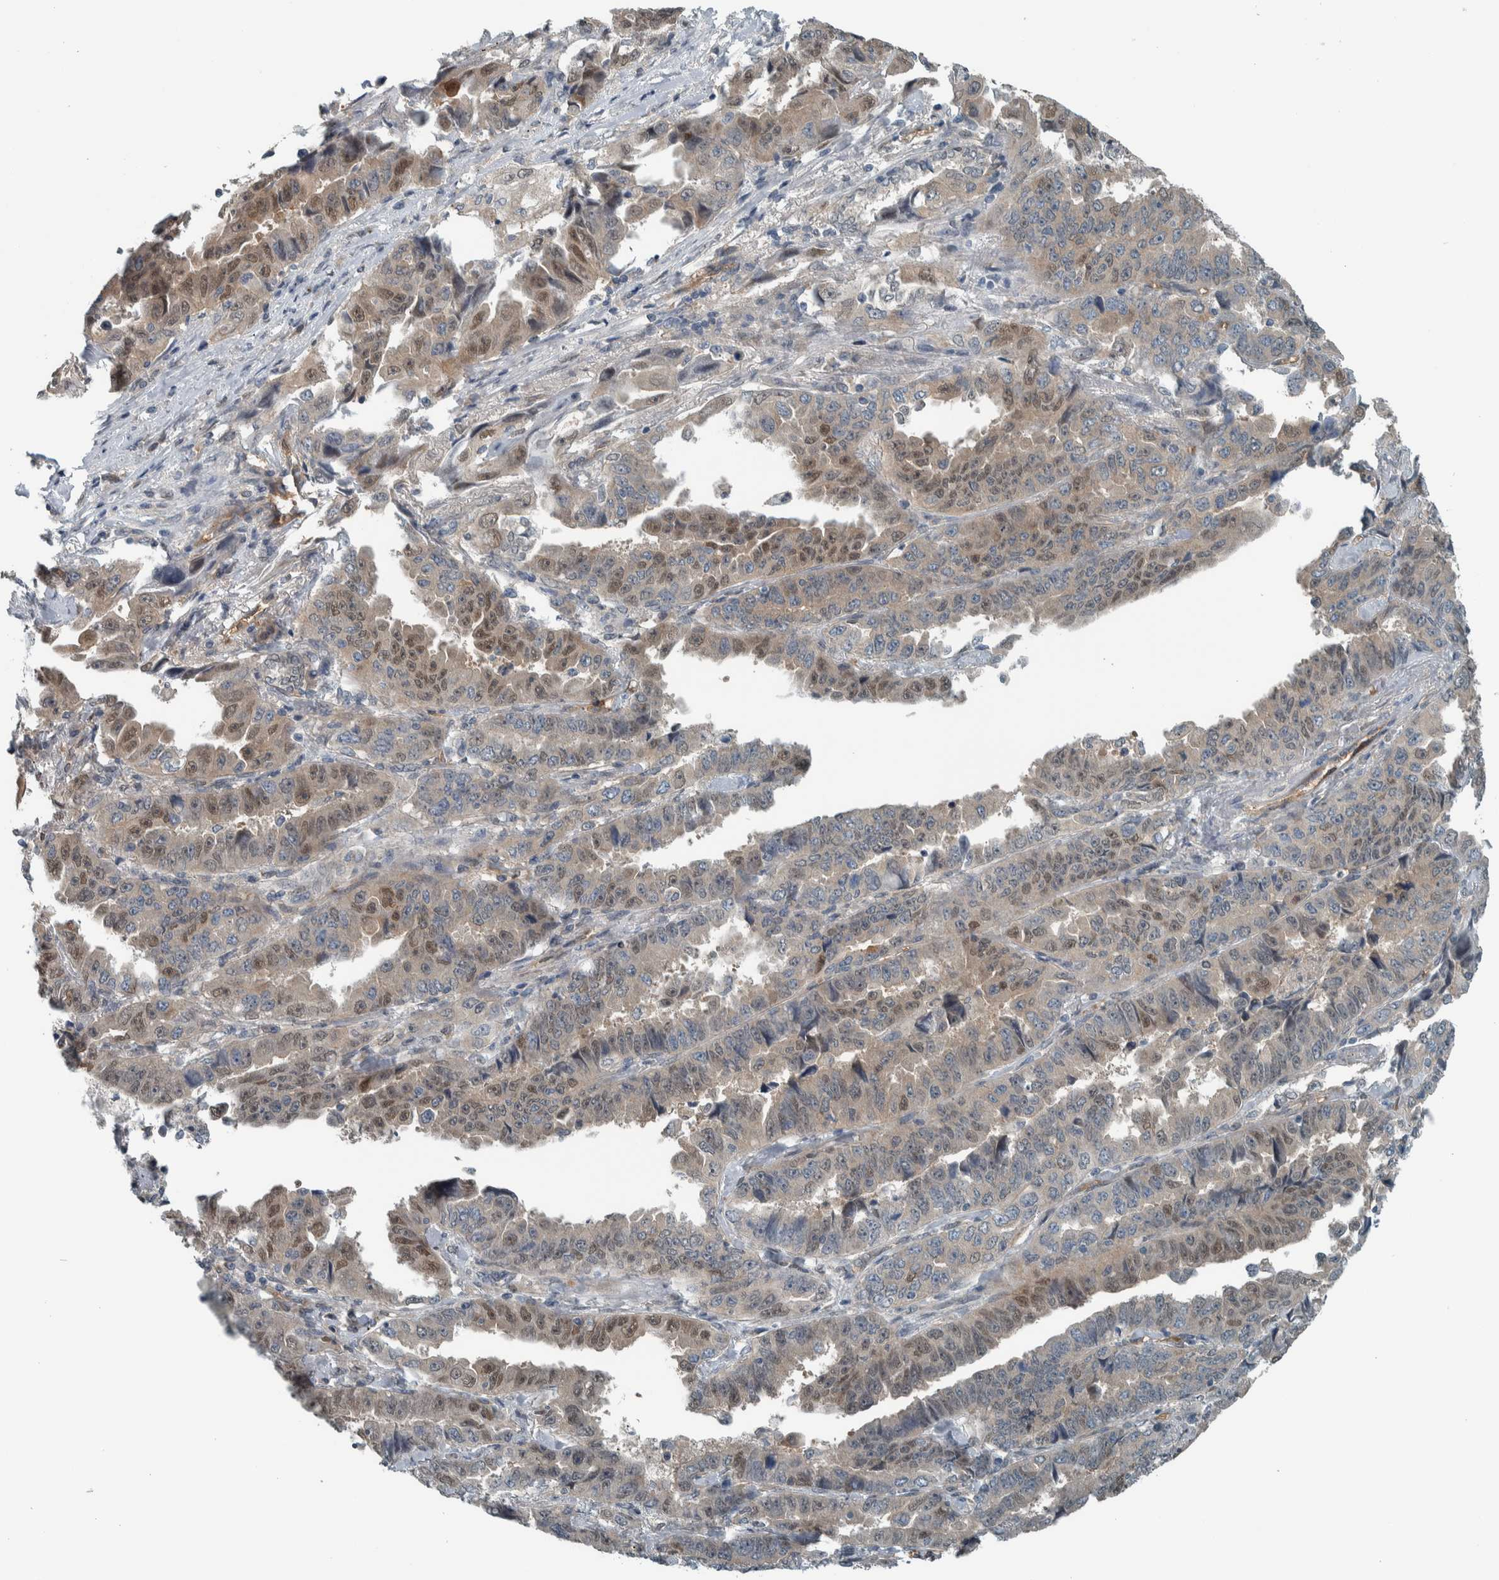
{"staining": {"intensity": "moderate", "quantity": "25%-75%", "location": "cytoplasmic/membranous,nuclear"}, "tissue": "lung cancer", "cell_type": "Tumor cells", "image_type": "cancer", "snomed": [{"axis": "morphology", "description": "Adenocarcinoma, NOS"}, {"axis": "topography", "description": "Lung"}], "caption": "Adenocarcinoma (lung) stained with immunohistochemistry shows moderate cytoplasmic/membranous and nuclear positivity in approximately 25%-75% of tumor cells.", "gene": "ALAD", "patient": {"sex": "female", "age": 51}}